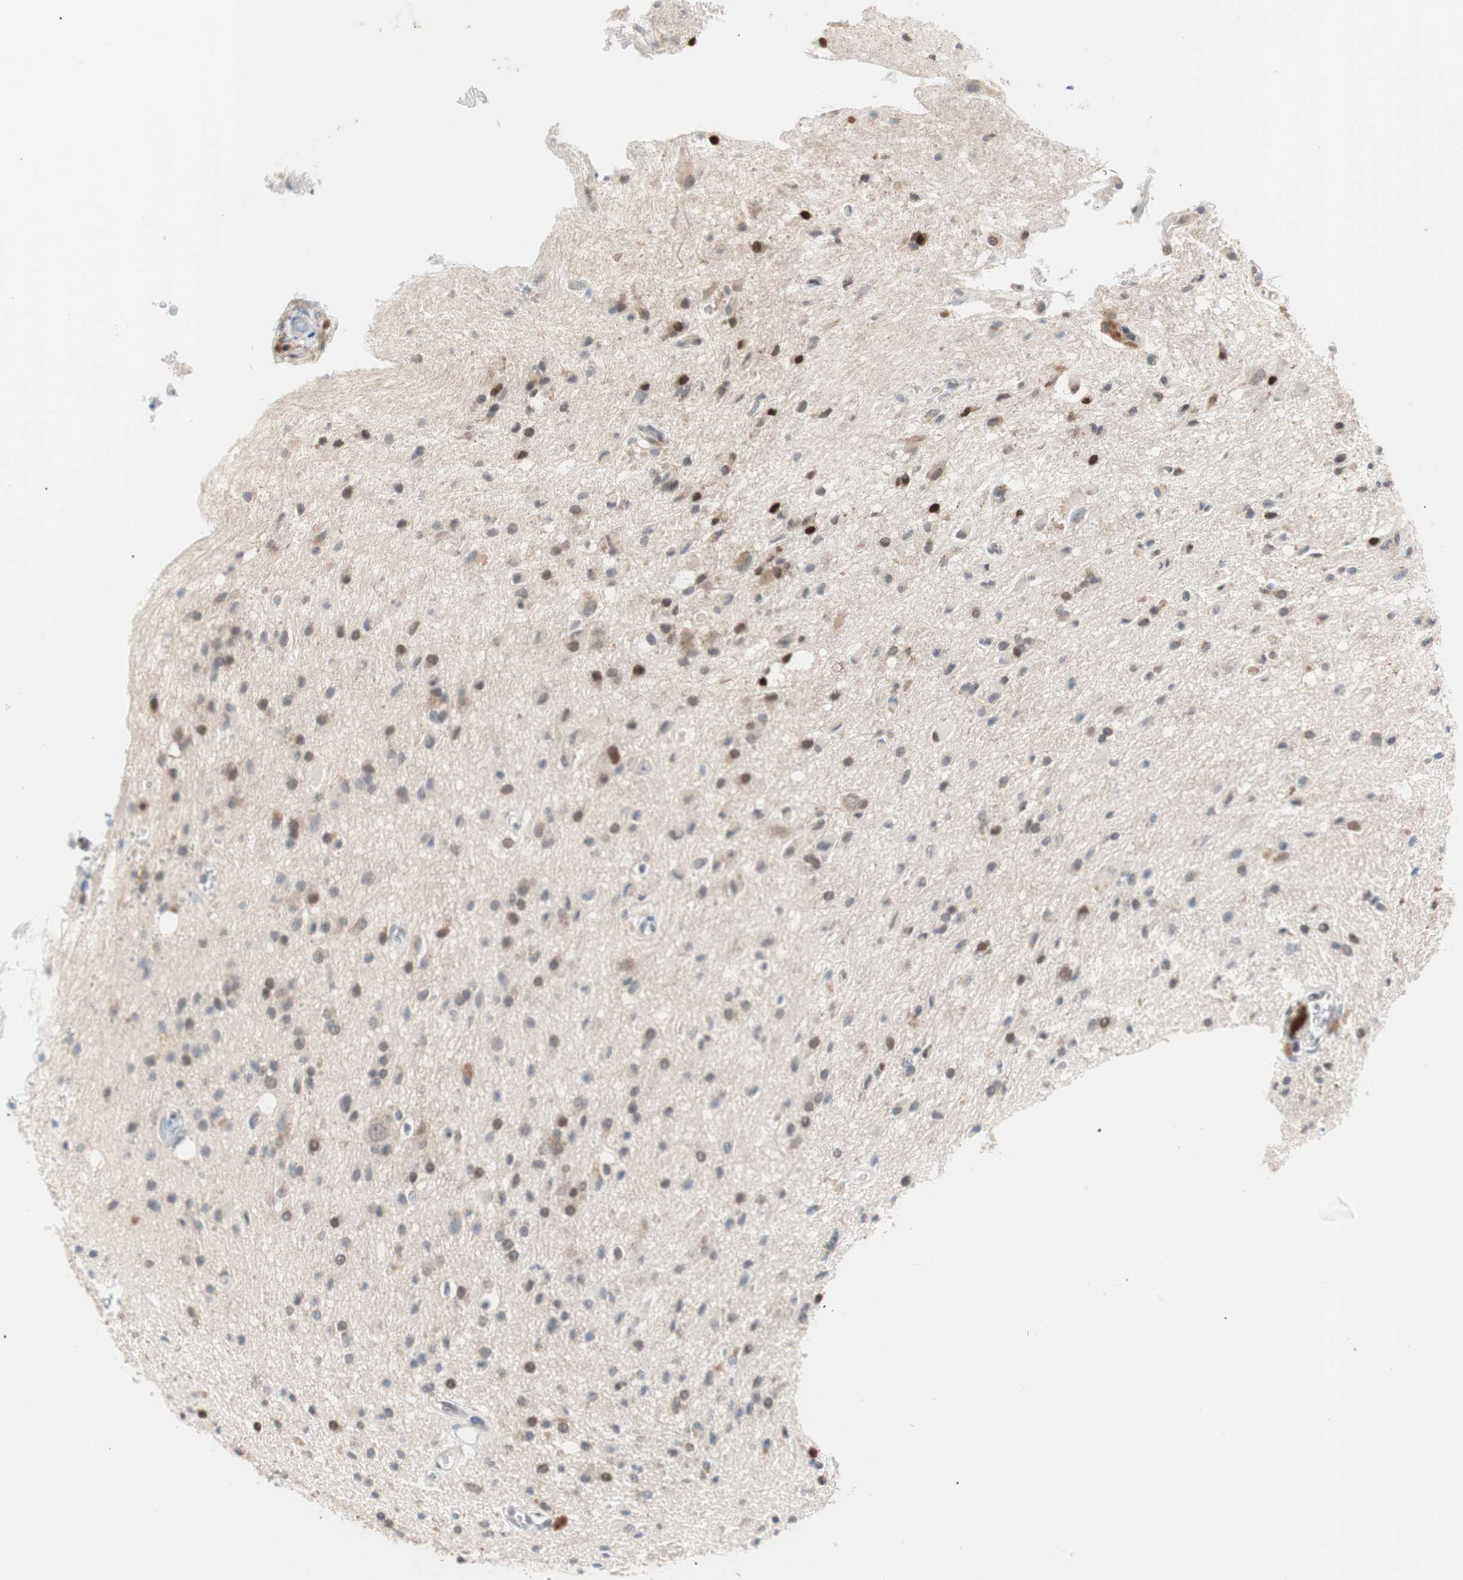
{"staining": {"intensity": "moderate", "quantity": "<25%", "location": "cytoplasmic/membranous"}, "tissue": "glioma", "cell_type": "Tumor cells", "image_type": "cancer", "snomed": [{"axis": "morphology", "description": "Glioma, malignant, High grade"}, {"axis": "topography", "description": "Brain"}], "caption": "Moderate cytoplasmic/membranous protein staining is identified in about <25% of tumor cells in malignant glioma (high-grade). The protein of interest is stained brown, and the nuclei are stained in blue (DAB IHC with brightfield microscopy, high magnification).", "gene": "POLH", "patient": {"sex": "male", "age": 47}}